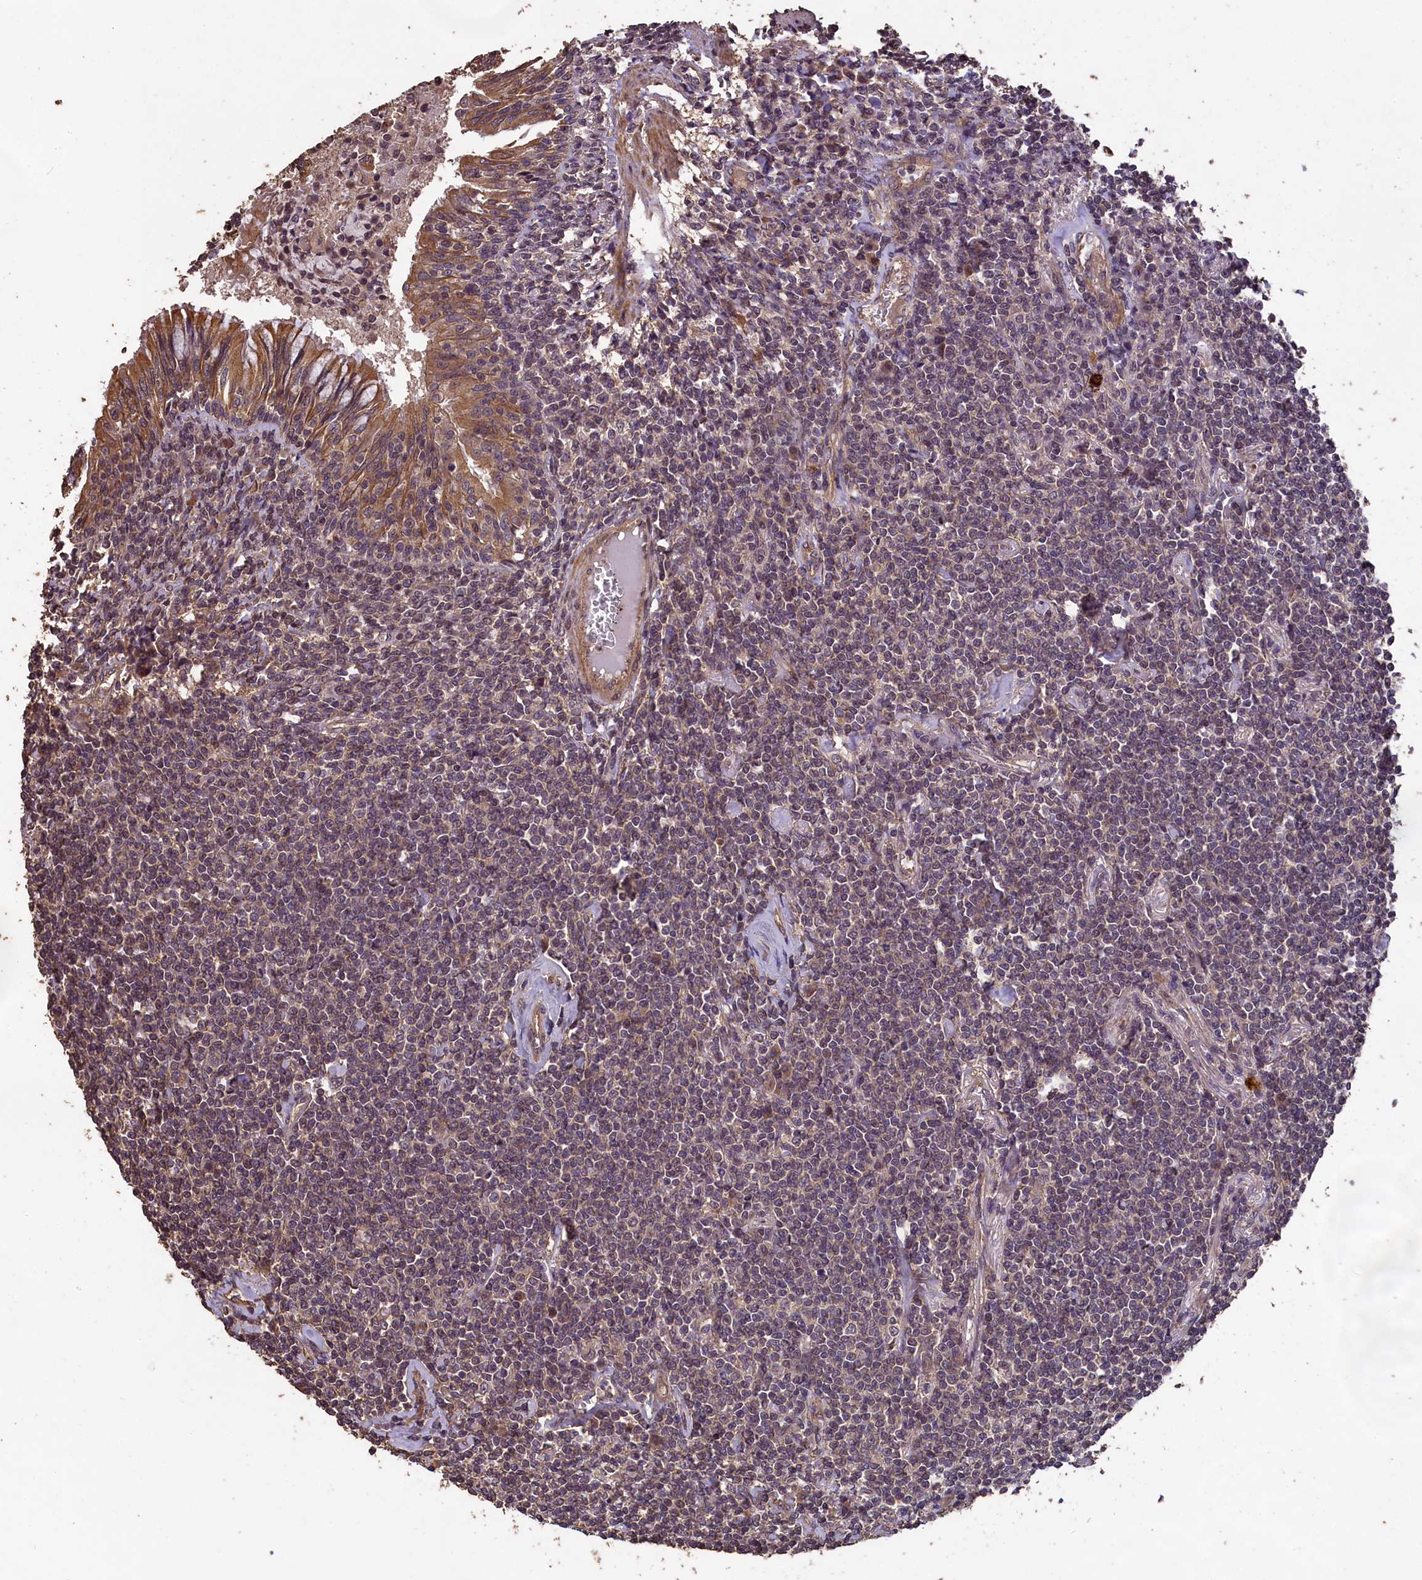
{"staining": {"intensity": "weak", "quantity": "25%-75%", "location": "nuclear"}, "tissue": "lymphoma", "cell_type": "Tumor cells", "image_type": "cancer", "snomed": [{"axis": "morphology", "description": "Malignant lymphoma, non-Hodgkin's type, Low grade"}, {"axis": "topography", "description": "Lung"}], "caption": "An immunohistochemistry photomicrograph of tumor tissue is shown. Protein staining in brown labels weak nuclear positivity in lymphoma within tumor cells. The protein is stained brown, and the nuclei are stained in blue (DAB (3,3'-diaminobenzidine) IHC with brightfield microscopy, high magnification).", "gene": "CHD9", "patient": {"sex": "female", "age": 71}}